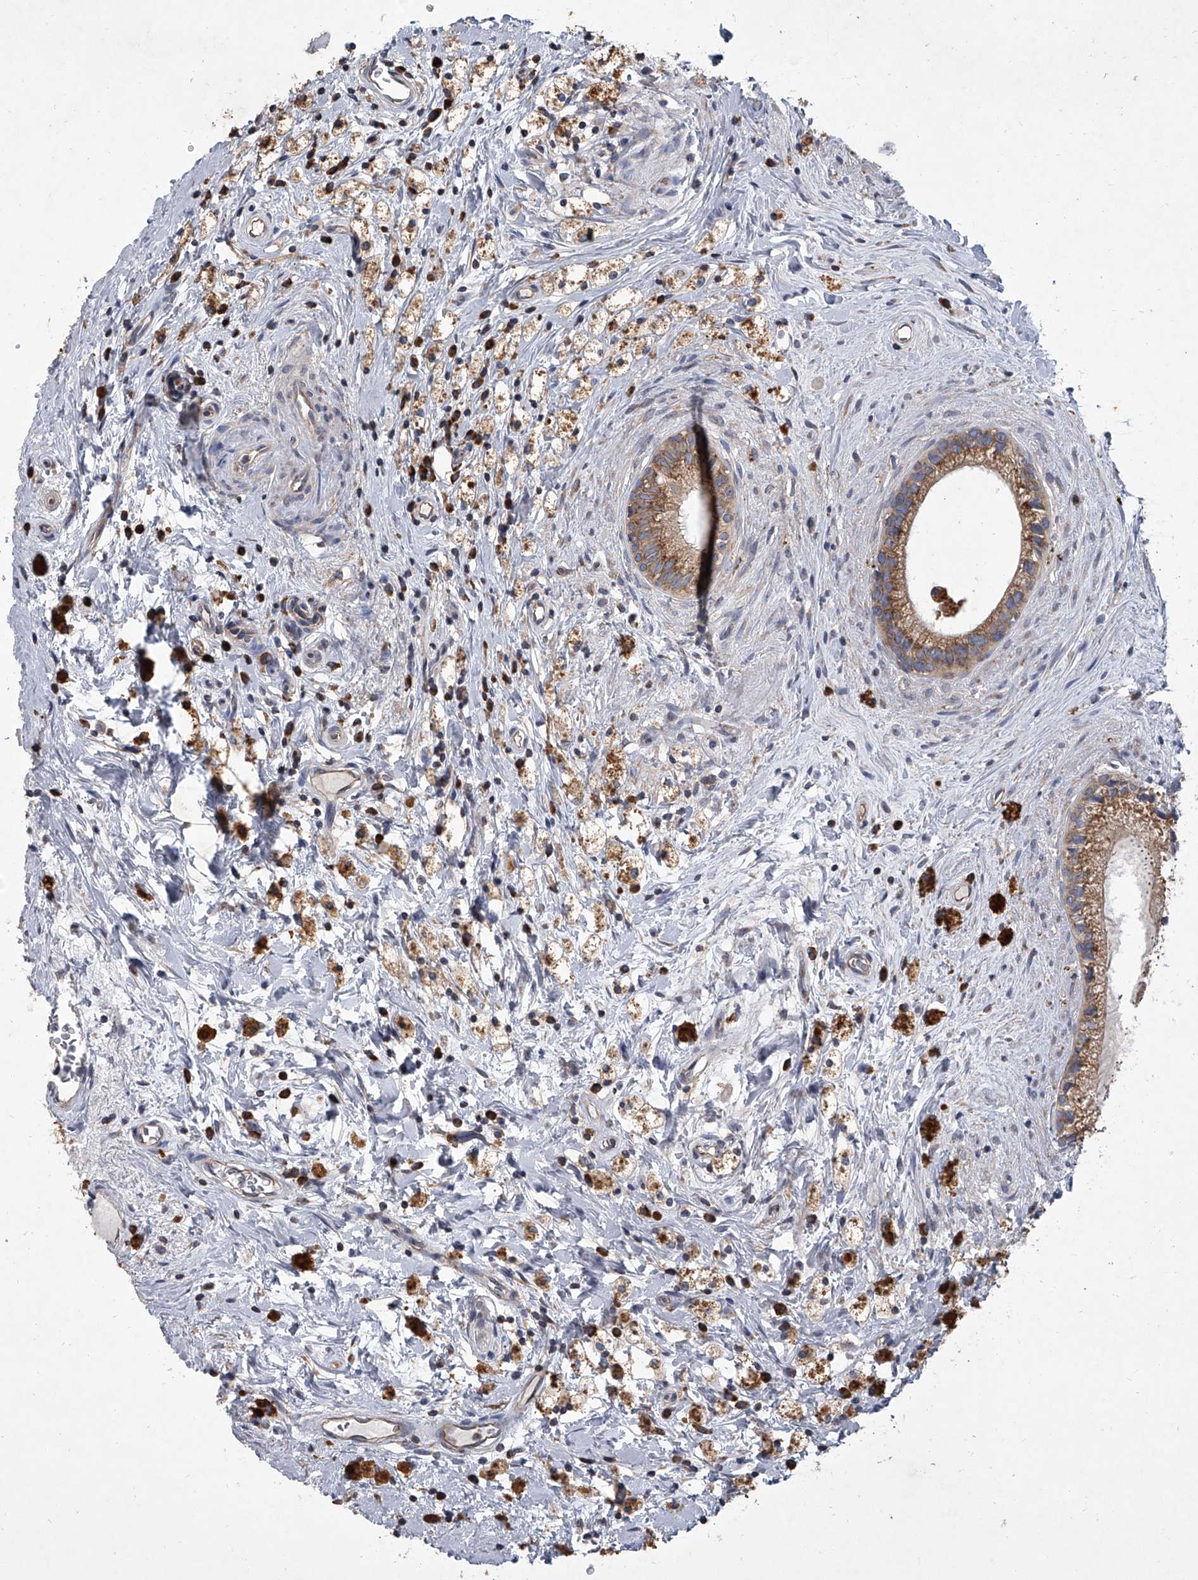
{"staining": {"intensity": "moderate", "quantity": ">75%", "location": "cytoplasmic/membranous"}, "tissue": "epididymis", "cell_type": "Glandular cells", "image_type": "normal", "snomed": [{"axis": "morphology", "description": "Normal tissue, NOS"}, {"axis": "topography", "description": "Epididymis"}], "caption": "Approximately >75% of glandular cells in unremarkable human epididymis demonstrate moderate cytoplasmic/membranous protein positivity as visualized by brown immunohistochemical staining.", "gene": "EIF2S2", "patient": {"sex": "male", "age": 80}}